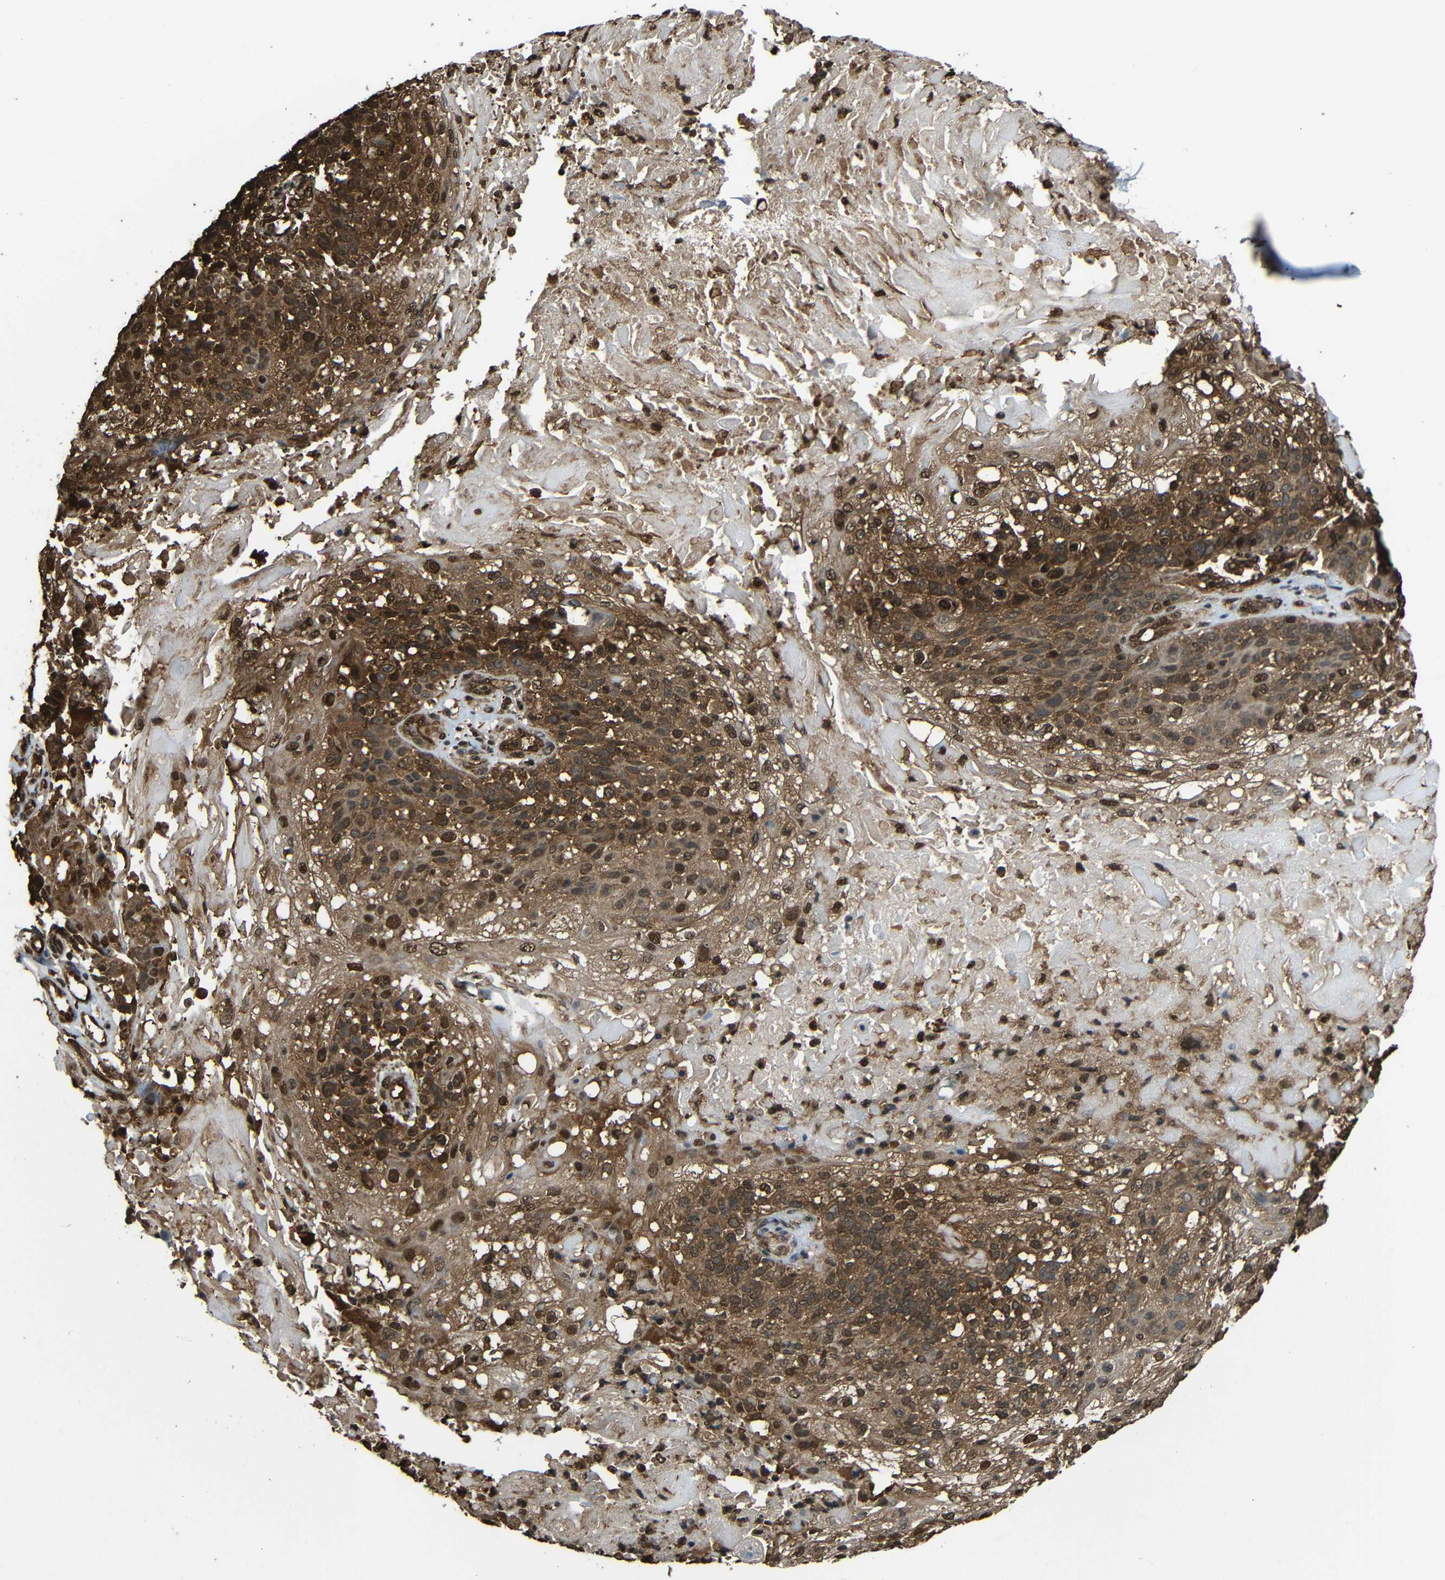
{"staining": {"intensity": "strong", "quantity": ">75%", "location": "cytoplasmic/membranous,nuclear"}, "tissue": "skin cancer", "cell_type": "Tumor cells", "image_type": "cancer", "snomed": [{"axis": "morphology", "description": "Normal tissue, NOS"}, {"axis": "morphology", "description": "Squamous cell carcinoma, NOS"}, {"axis": "topography", "description": "Skin"}], "caption": "This histopathology image demonstrates skin cancer (squamous cell carcinoma) stained with immunohistochemistry (IHC) to label a protein in brown. The cytoplasmic/membranous and nuclear of tumor cells show strong positivity for the protein. Nuclei are counter-stained blue.", "gene": "VCP", "patient": {"sex": "female", "age": 83}}